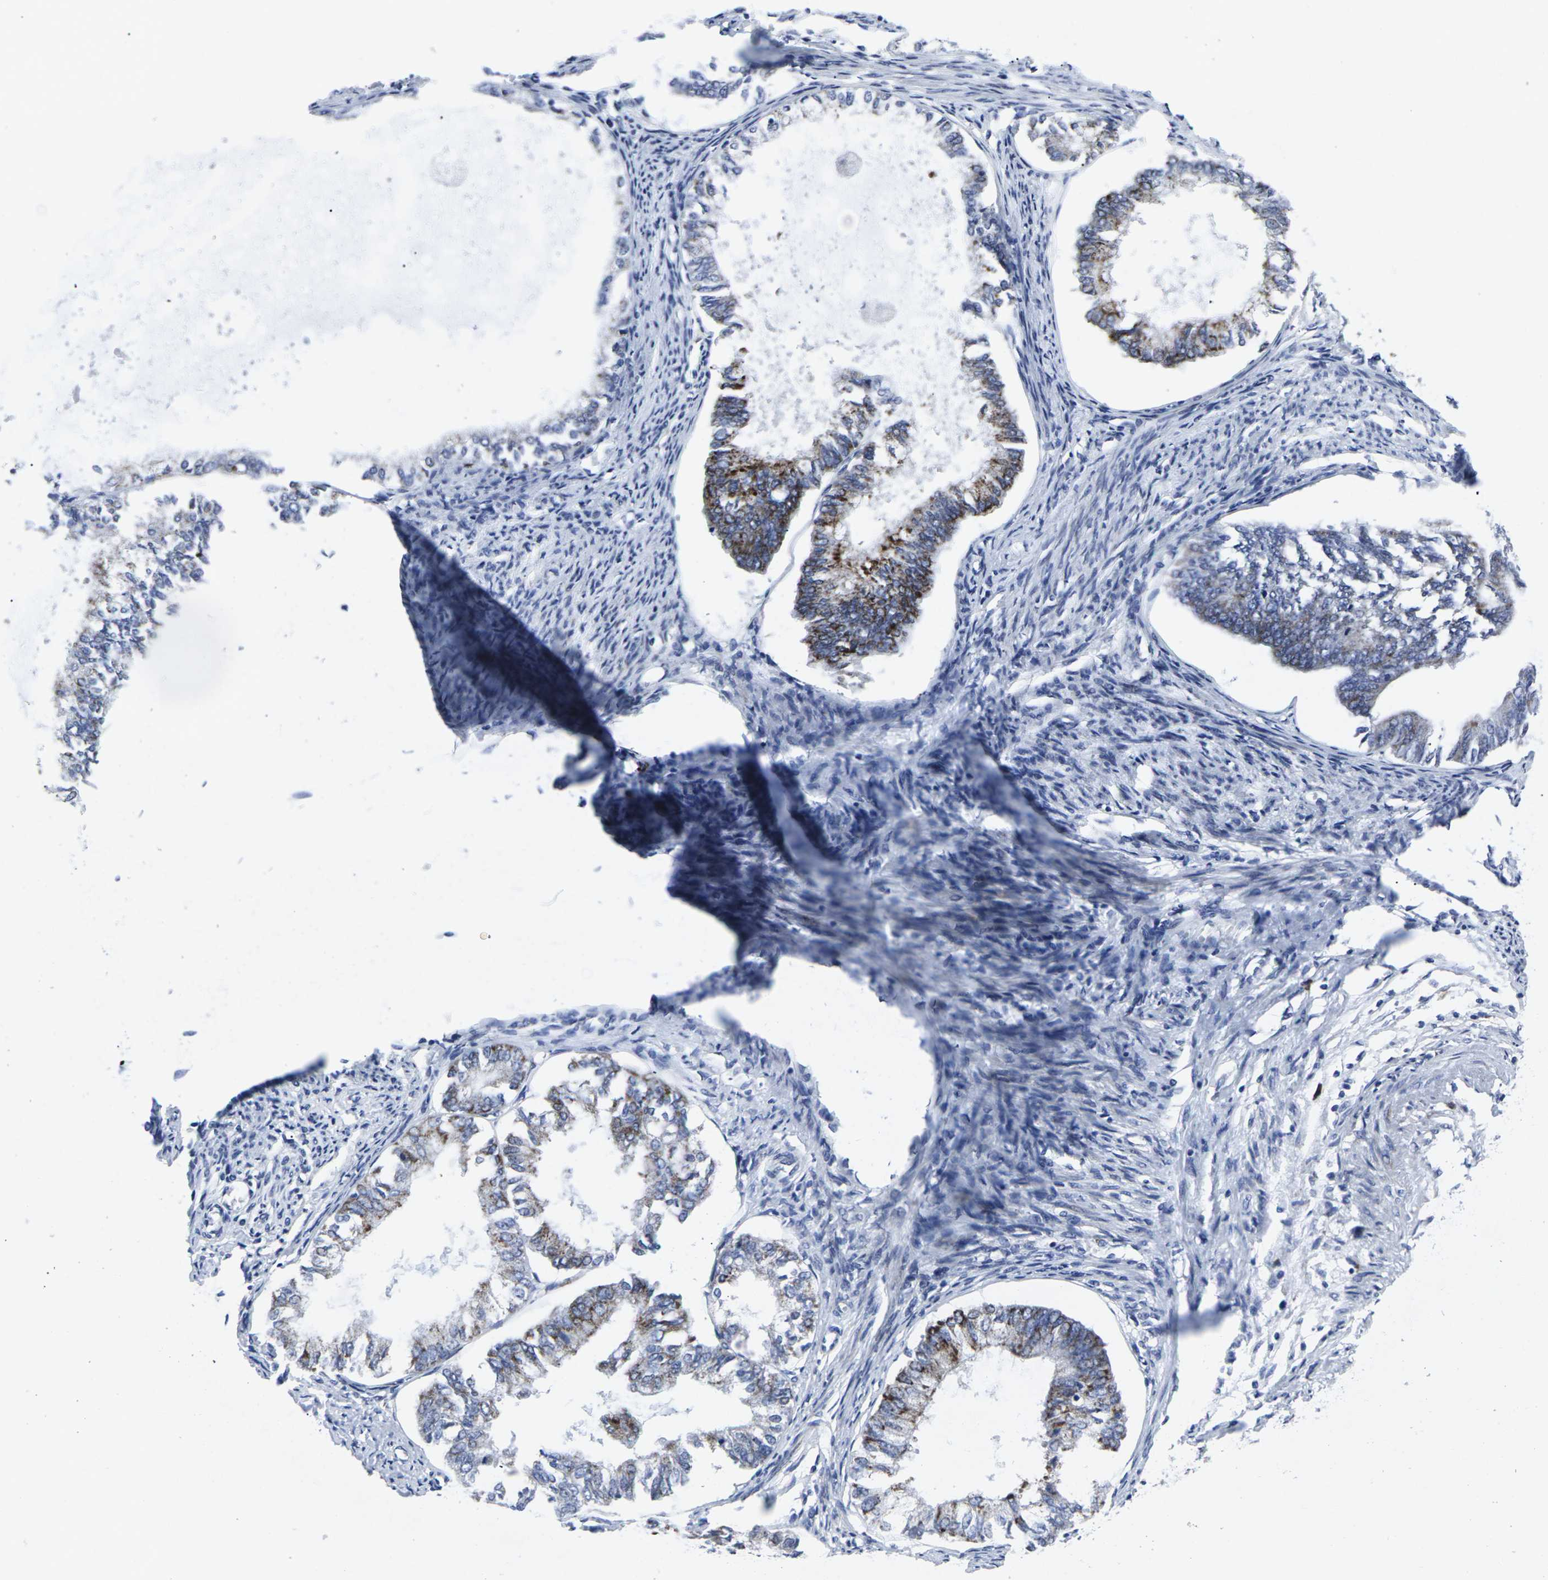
{"staining": {"intensity": "moderate", "quantity": "25%-75%", "location": "cytoplasmic/membranous"}, "tissue": "endometrial cancer", "cell_type": "Tumor cells", "image_type": "cancer", "snomed": [{"axis": "morphology", "description": "Adenocarcinoma, NOS"}, {"axis": "topography", "description": "Endometrium"}], "caption": "Brown immunohistochemical staining in human adenocarcinoma (endometrial) displays moderate cytoplasmic/membranous staining in approximately 25%-75% of tumor cells.", "gene": "RPN1", "patient": {"sex": "female", "age": 86}}